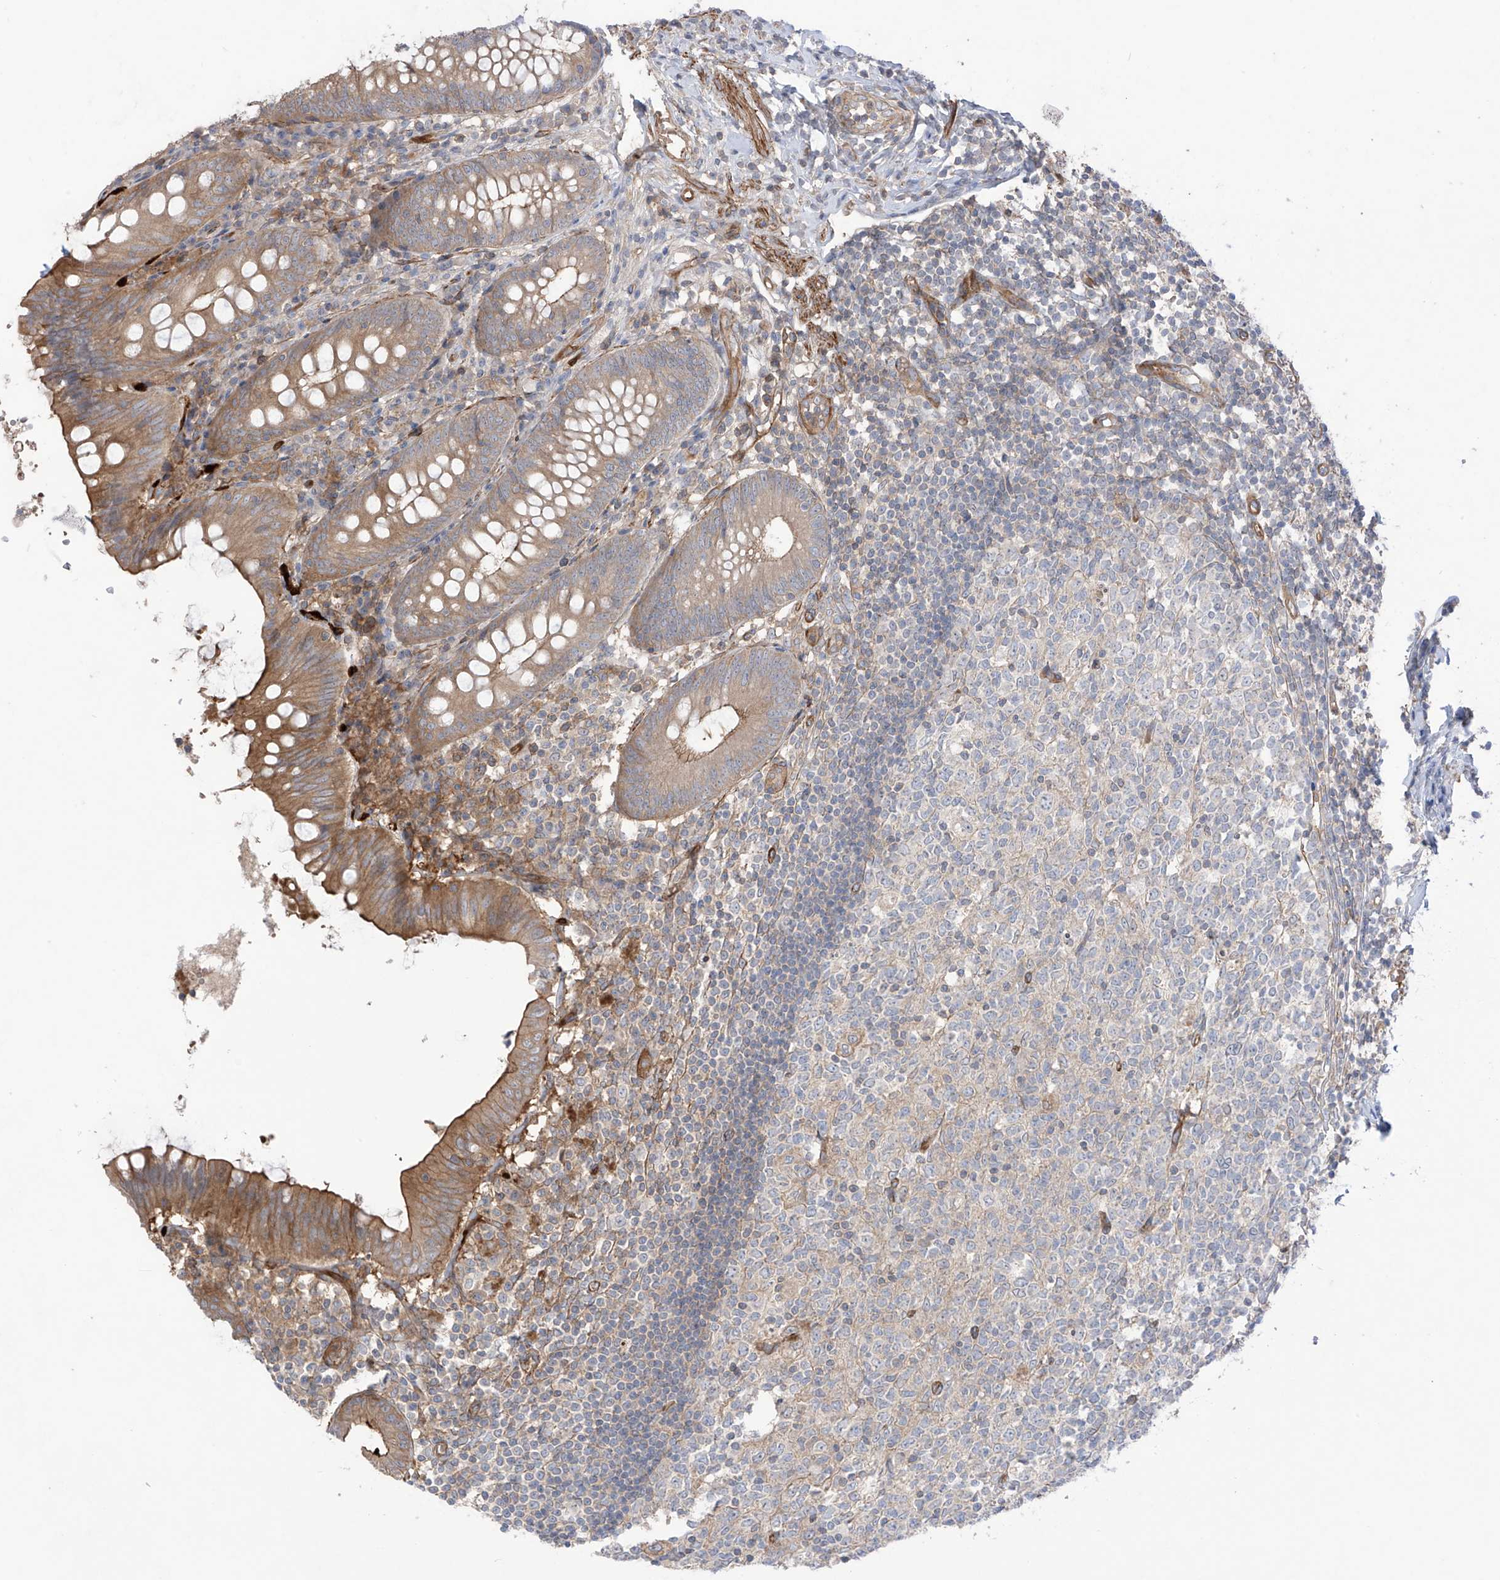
{"staining": {"intensity": "moderate", "quantity": "25%-75%", "location": "cytoplasmic/membranous"}, "tissue": "appendix", "cell_type": "Glandular cells", "image_type": "normal", "snomed": [{"axis": "morphology", "description": "Normal tissue, NOS"}, {"axis": "topography", "description": "Appendix"}], "caption": "High-power microscopy captured an immunohistochemistry histopathology image of unremarkable appendix, revealing moderate cytoplasmic/membranous expression in approximately 25%-75% of glandular cells. (DAB (3,3'-diaminobenzidine) = brown stain, brightfield microscopy at high magnification).", "gene": "TRMU", "patient": {"sex": "female", "age": 54}}